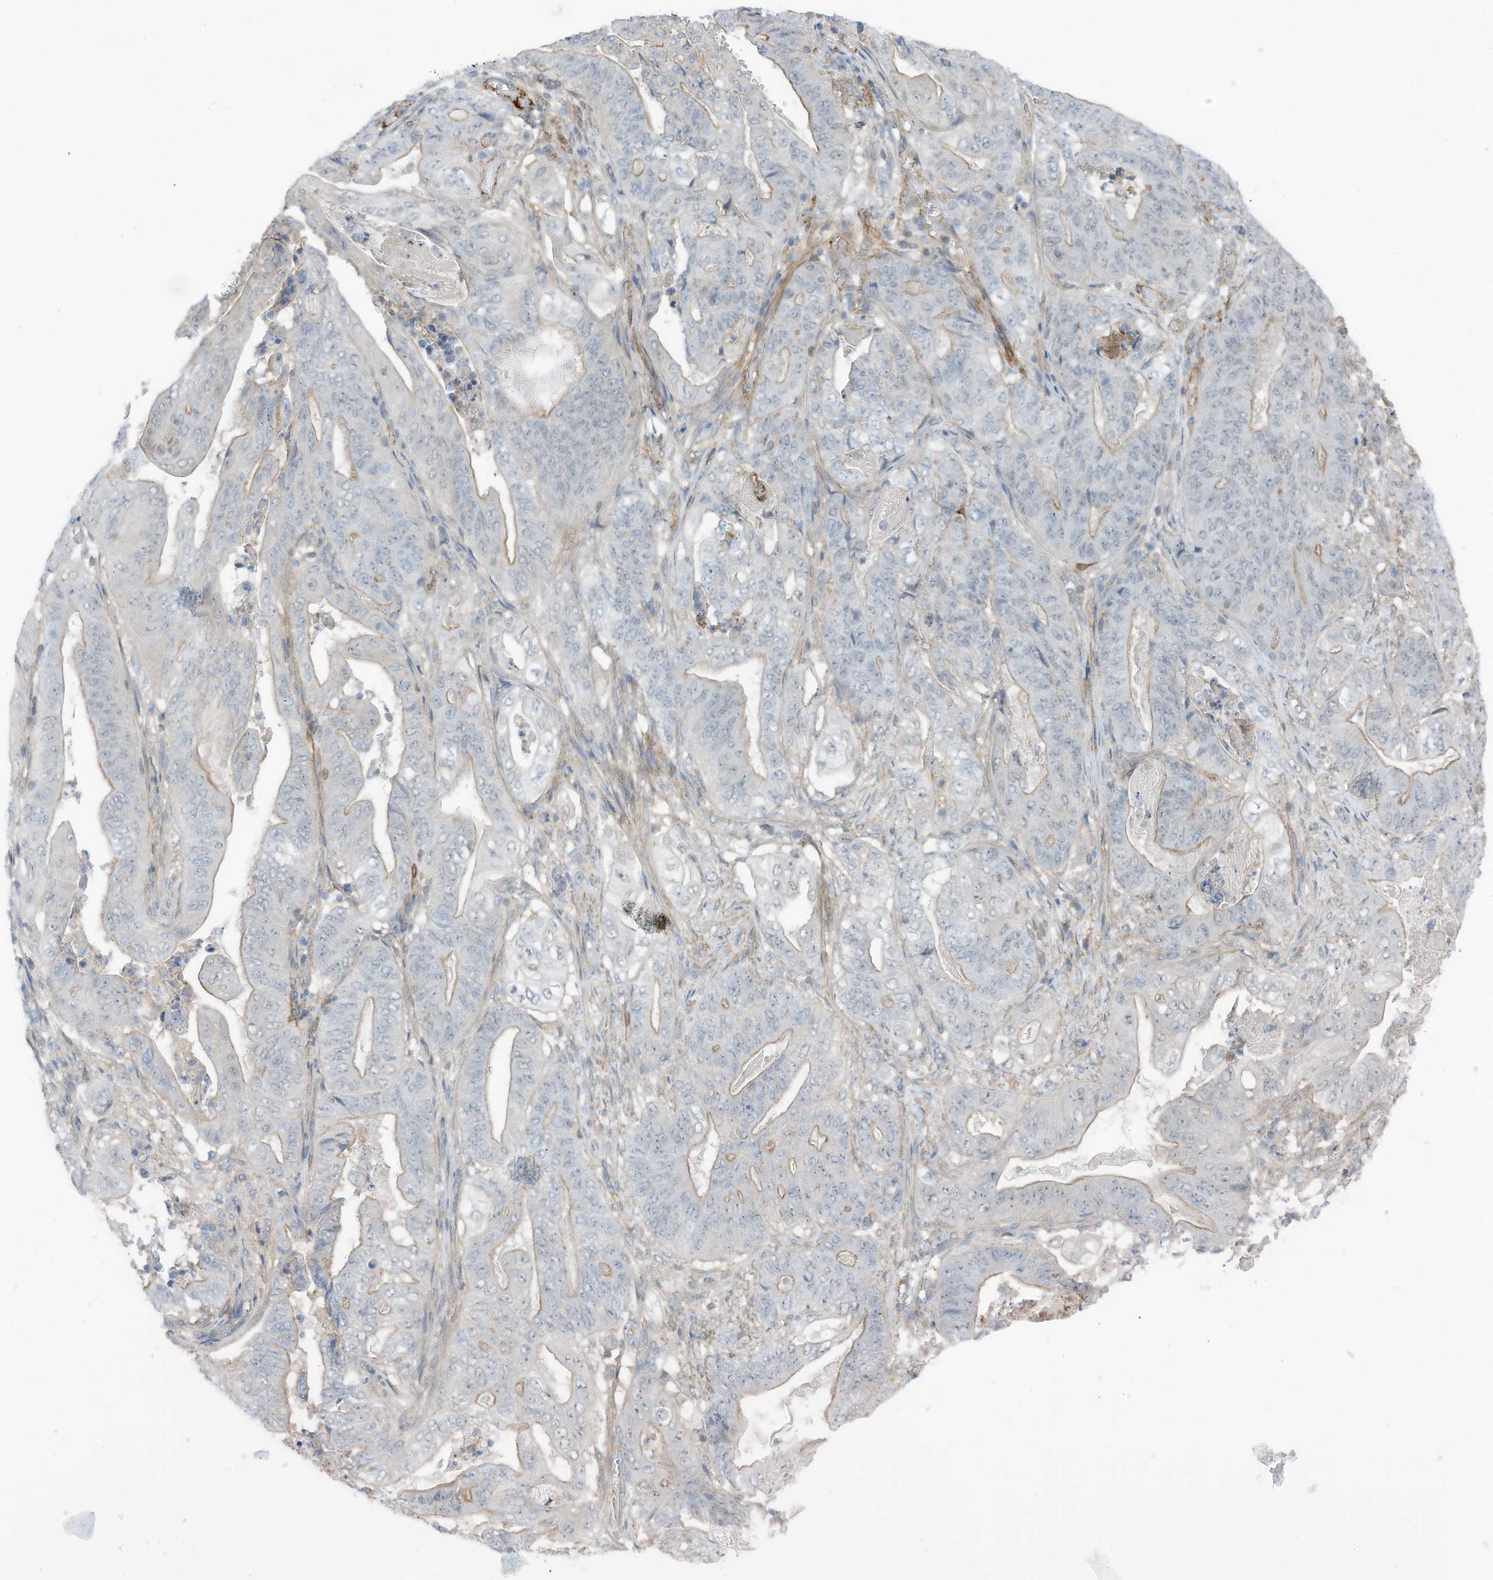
{"staining": {"intensity": "weak", "quantity": "25%-75%", "location": "cytoplasmic/membranous"}, "tissue": "stomach cancer", "cell_type": "Tumor cells", "image_type": "cancer", "snomed": [{"axis": "morphology", "description": "Adenocarcinoma, NOS"}, {"axis": "topography", "description": "Stomach"}], "caption": "A photomicrograph showing weak cytoplasmic/membranous expression in approximately 25%-75% of tumor cells in stomach cancer (adenocarcinoma), as visualized by brown immunohistochemical staining.", "gene": "ZNF846", "patient": {"sex": "female", "age": 73}}